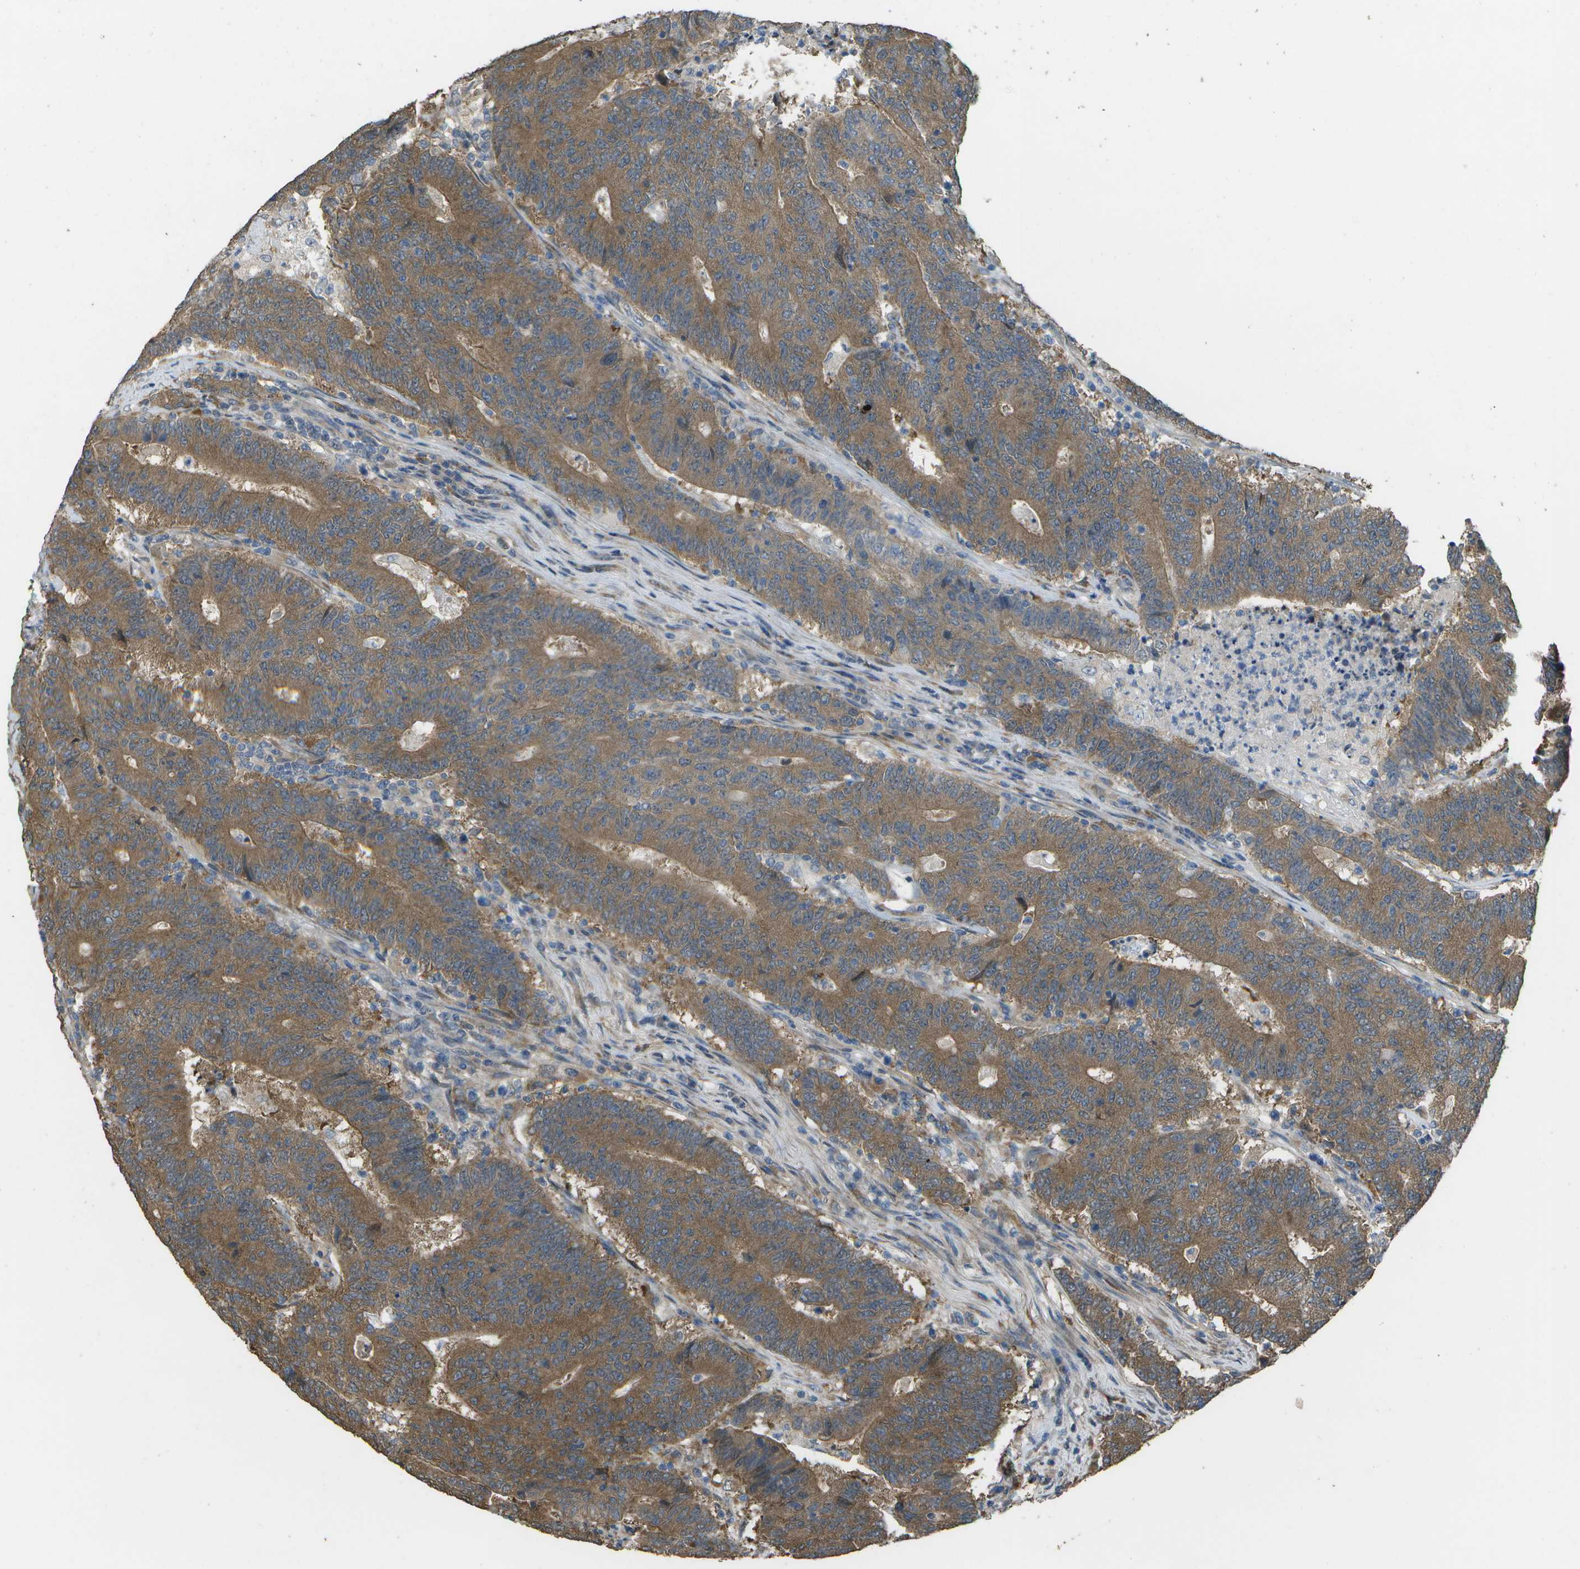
{"staining": {"intensity": "moderate", "quantity": ">75%", "location": "cytoplasmic/membranous"}, "tissue": "colorectal cancer", "cell_type": "Tumor cells", "image_type": "cancer", "snomed": [{"axis": "morphology", "description": "Normal tissue, NOS"}, {"axis": "morphology", "description": "Adenocarcinoma, NOS"}, {"axis": "topography", "description": "Colon"}], "caption": "Adenocarcinoma (colorectal) stained with a brown dye demonstrates moderate cytoplasmic/membranous positive expression in about >75% of tumor cells.", "gene": "CLNS1A", "patient": {"sex": "female", "age": 75}}